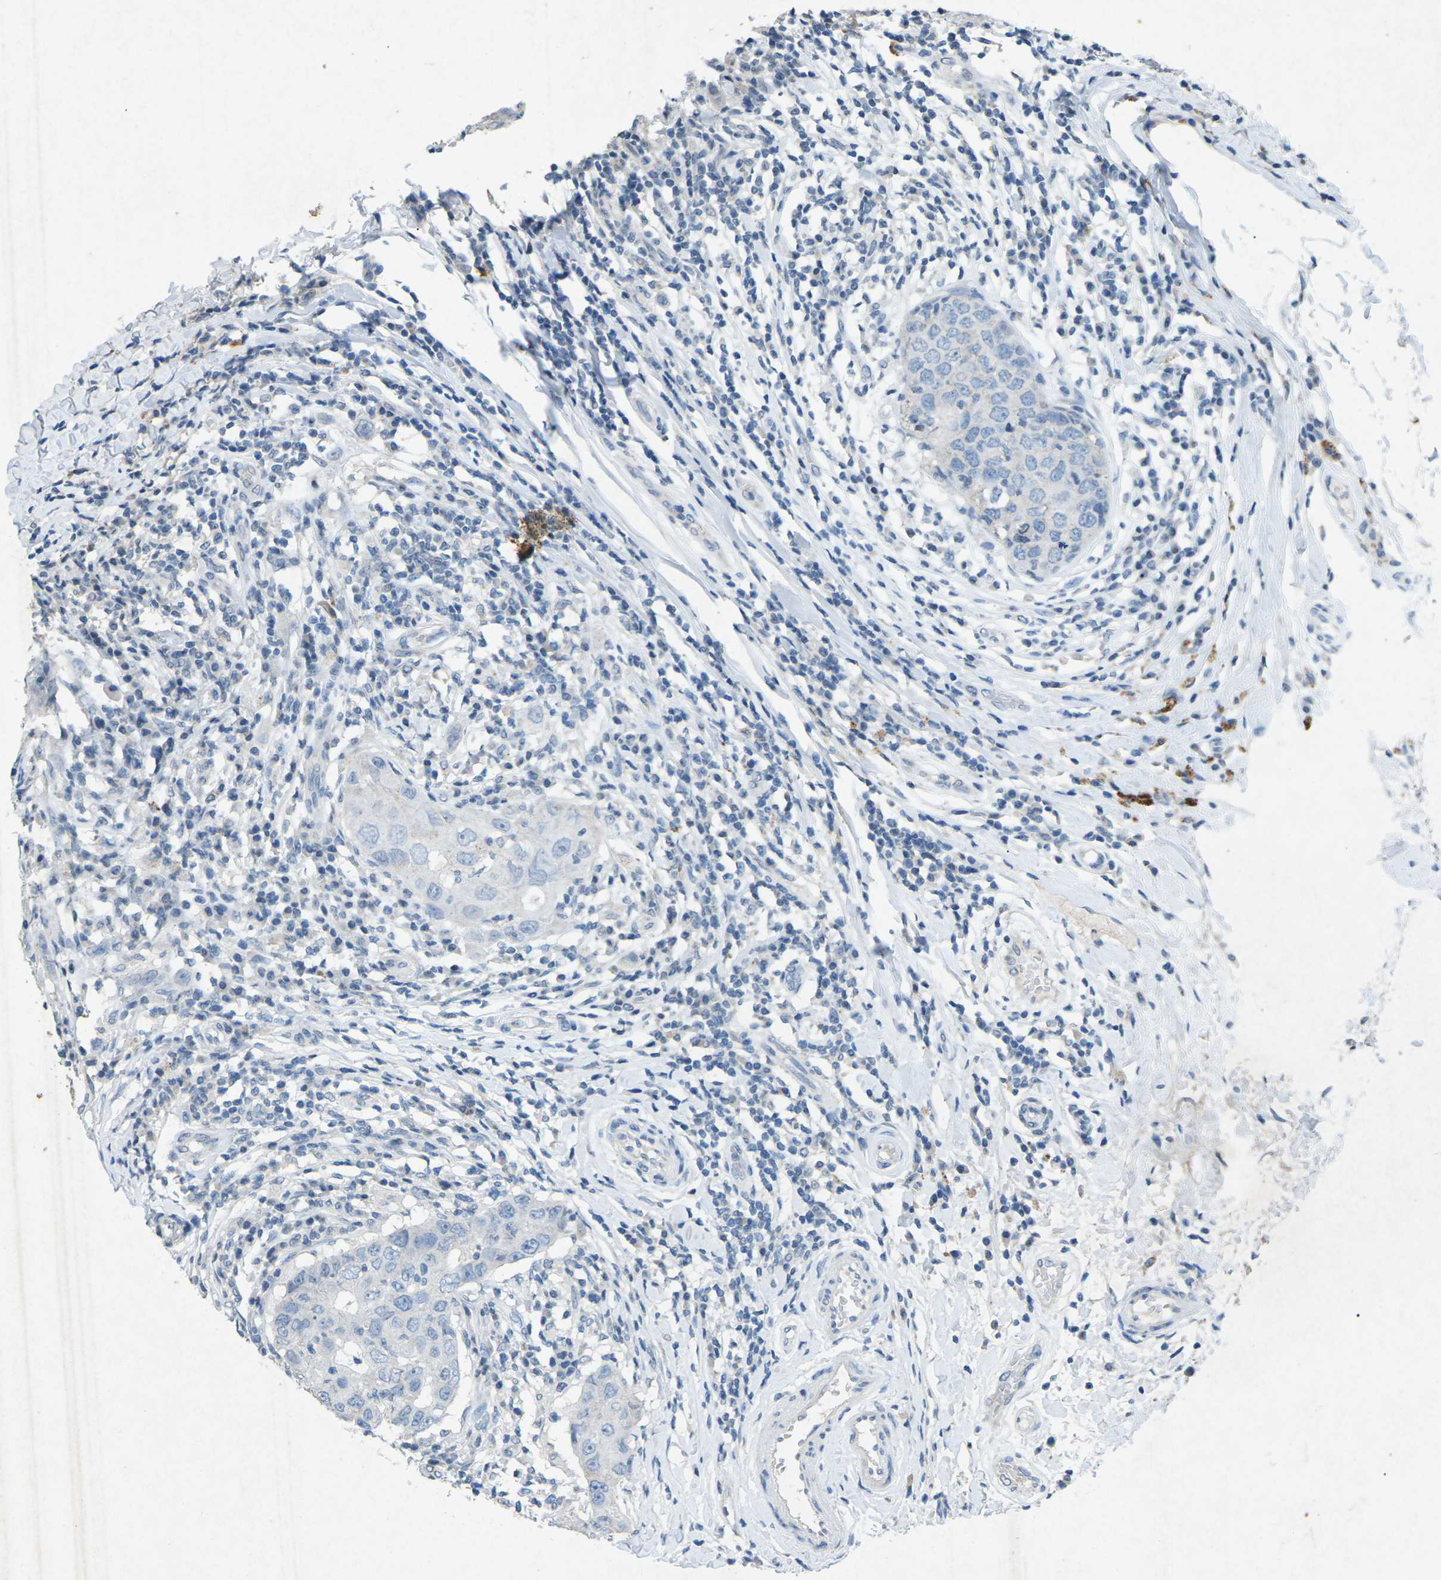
{"staining": {"intensity": "negative", "quantity": "none", "location": "none"}, "tissue": "breast cancer", "cell_type": "Tumor cells", "image_type": "cancer", "snomed": [{"axis": "morphology", "description": "Duct carcinoma"}, {"axis": "topography", "description": "Breast"}], "caption": "Immunohistochemical staining of breast cancer (infiltrating ductal carcinoma) shows no significant staining in tumor cells. (DAB immunohistochemistry, high magnification).", "gene": "A1BG", "patient": {"sex": "female", "age": 27}}